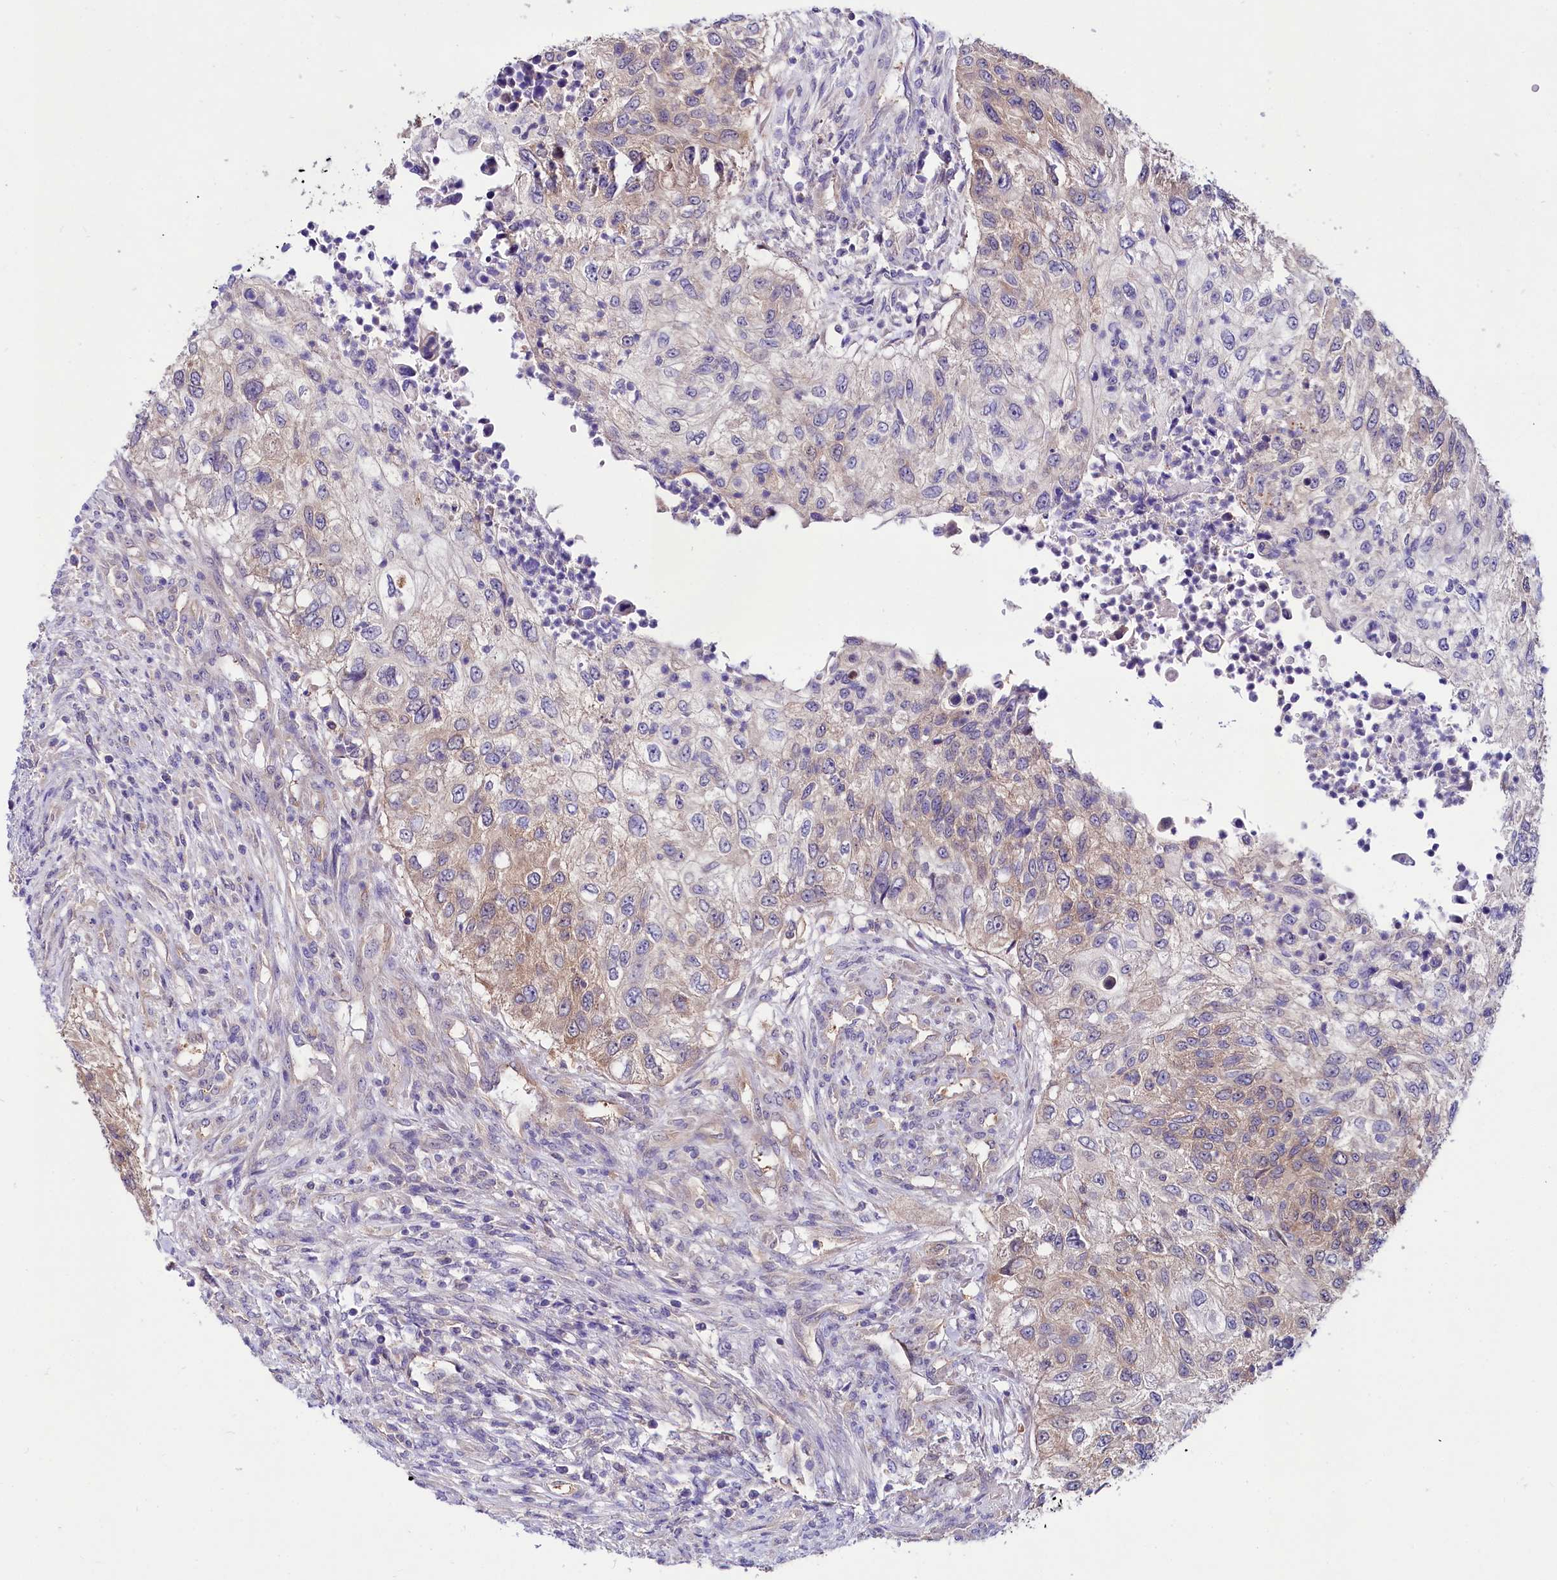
{"staining": {"intensity": "moderate", "quantity": "<25%", "location": "cytoplasmic/membranous"}, "tissue": "urothelial cancer", "cell_type": "Tumor cells", "image_type": "cancer", "snomed": [{"axis": "morphology", "description": "Urothelial carcinoma, High grade"}, {"axis": "topography", "description": "Urinary bladder"}], "caption": "Urothelial cancer stained with DAB (3,3'-diaminobenzidine) IHC reveals low levels of moderate cytoplasmic/membranous positivity in about <25% of tumor cells. (DAB IHC, brown staining for protein, blue staining for nuclei).", "gene": "ABHD5", "patient": {"sex": "female", "age": 60}}